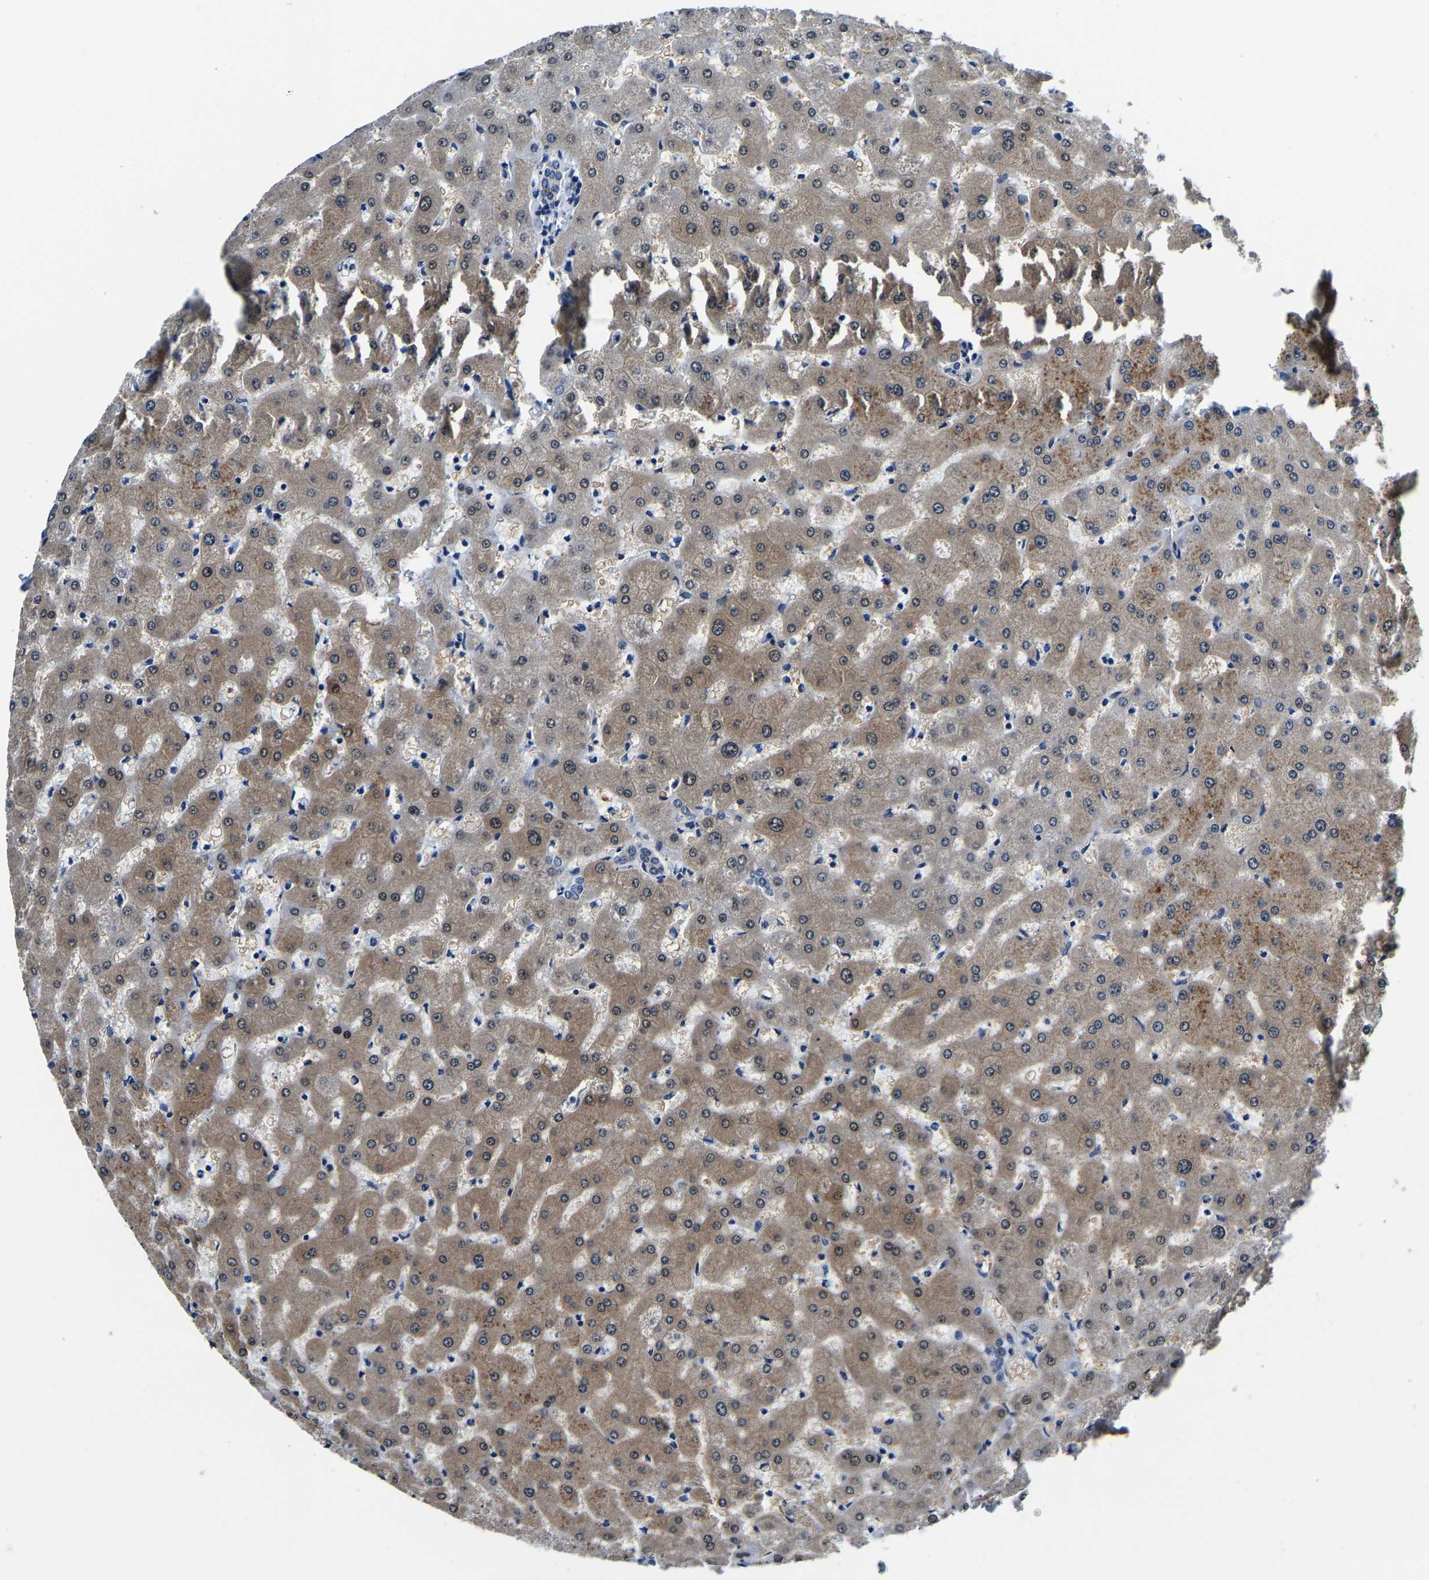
{"staining": {"intensity": "weak", "quantity": ">75%", "location": "cytoplasmic/membranous"}, "tissue": "liver", "cell_type": "Cholangiocytes", "image_type": "normal", "snomed": [{"axis": "morphology", "description": "Normal tissue, NOS"}, {"axis": "topography", "description": "Liver"}], "caption": "The photomicrograph shows a brown stain indicating the presence of a protein in the cytoplasmic/membranous of cholangiocytes in liver. The staining was performed using DAB, with brown indicating positive protein expression. Nuclei are stained blue with hematoxylin.", "gene": "ACO1", "patient": {"sex": "female", "age": 63}}